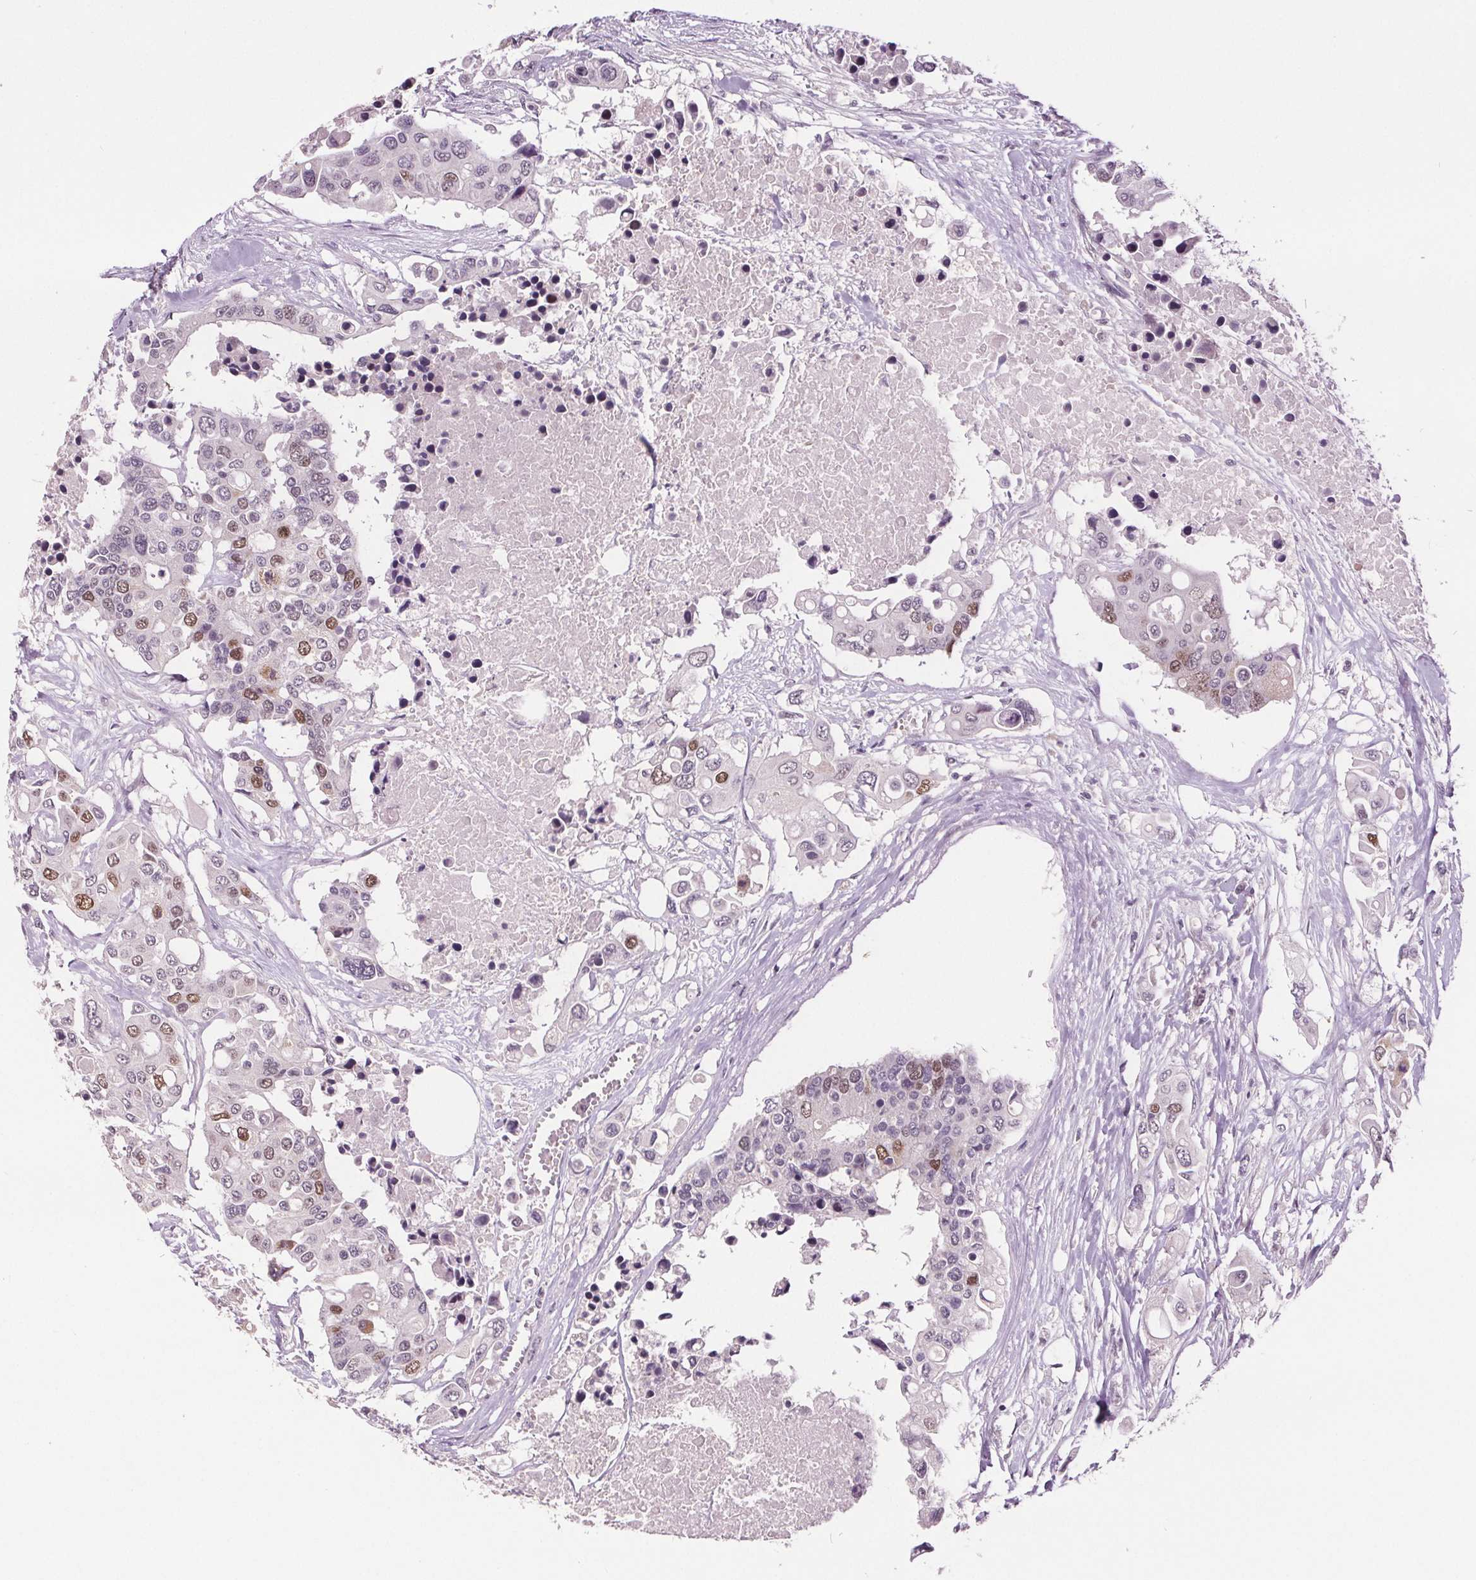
{"staining": {"intensity": "moderate", "quantity": "<25%", "location": "nuclear"}, "tissue": "colorectal cancer", "cell_type": "Tumor cells", "image_type": "cancer", "snomed": [{"axis": "morphology", "description": "Adenocarcinoma, NOS"}, {"axis": "topography", "description": "Colon"}], "caption": "The micrograph exhibits immunohistochemical staining of adenocarcinoma (colorectal). There is moderate nuclear positivity is seen in approximately <25% of tumor cells.", "gene": "CENPF", "patient": {"sex": "male", "age": 77}}